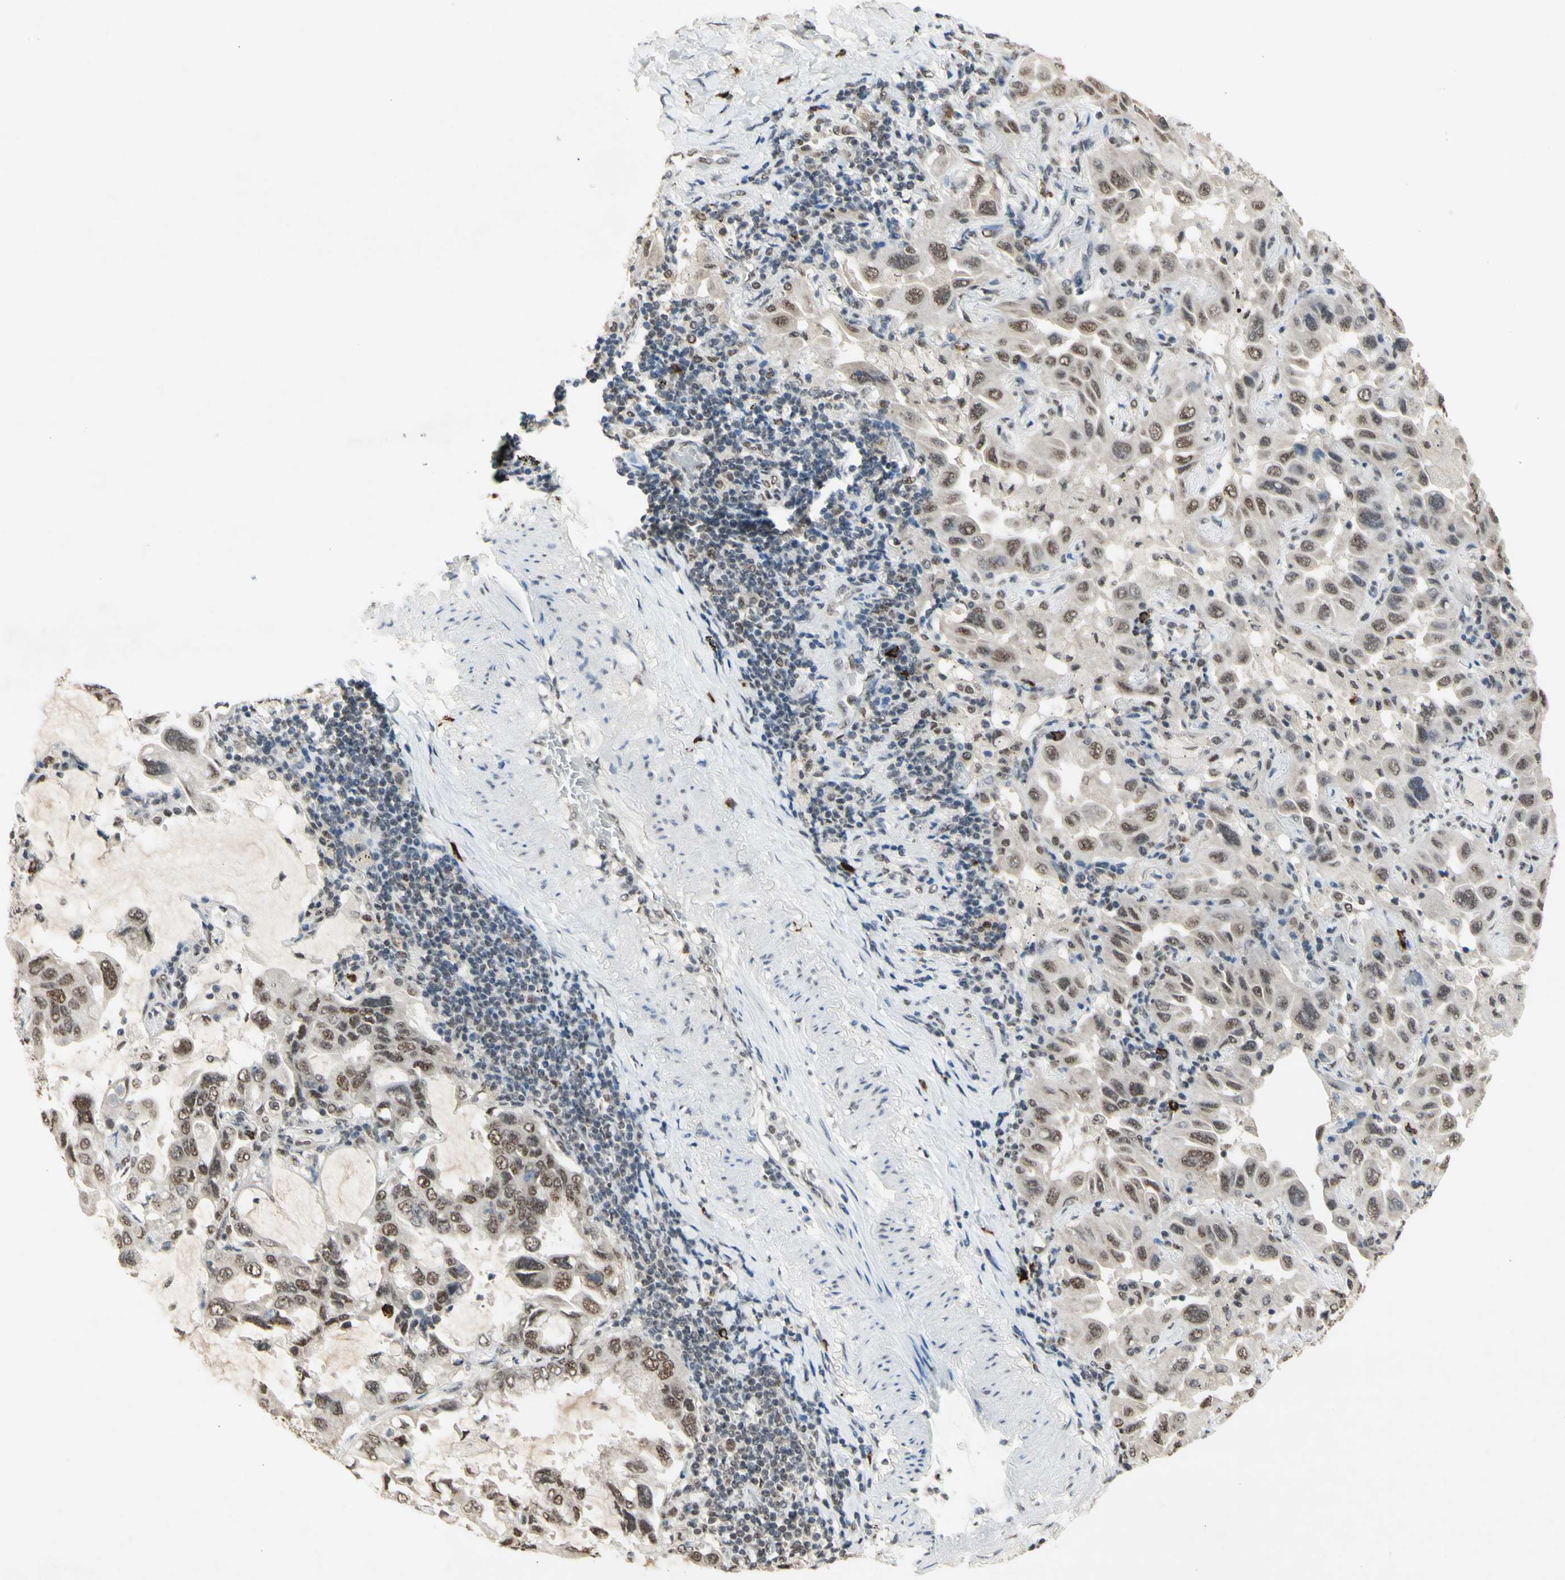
{"staining": {"intensity": "weak", "quantity": ">75%", "location": "nuclear"}, "tissue": "lung cancer", "cell_type": "Tumor cells", "image_type": "cancer", "snomed": [{"axis": "morphology", "description": "Adenocarcinoma, NOS"}, {"axis": "topography", "description": "Lung"}], "caption": "Immunohistochemistry of lung cancer (adenocarcinoma) shows low levels of weak nuclear expression in approximately >75% of tumor cells.", "gene": "SFPQ", "patient": {"sex": "male", "age": 64}}